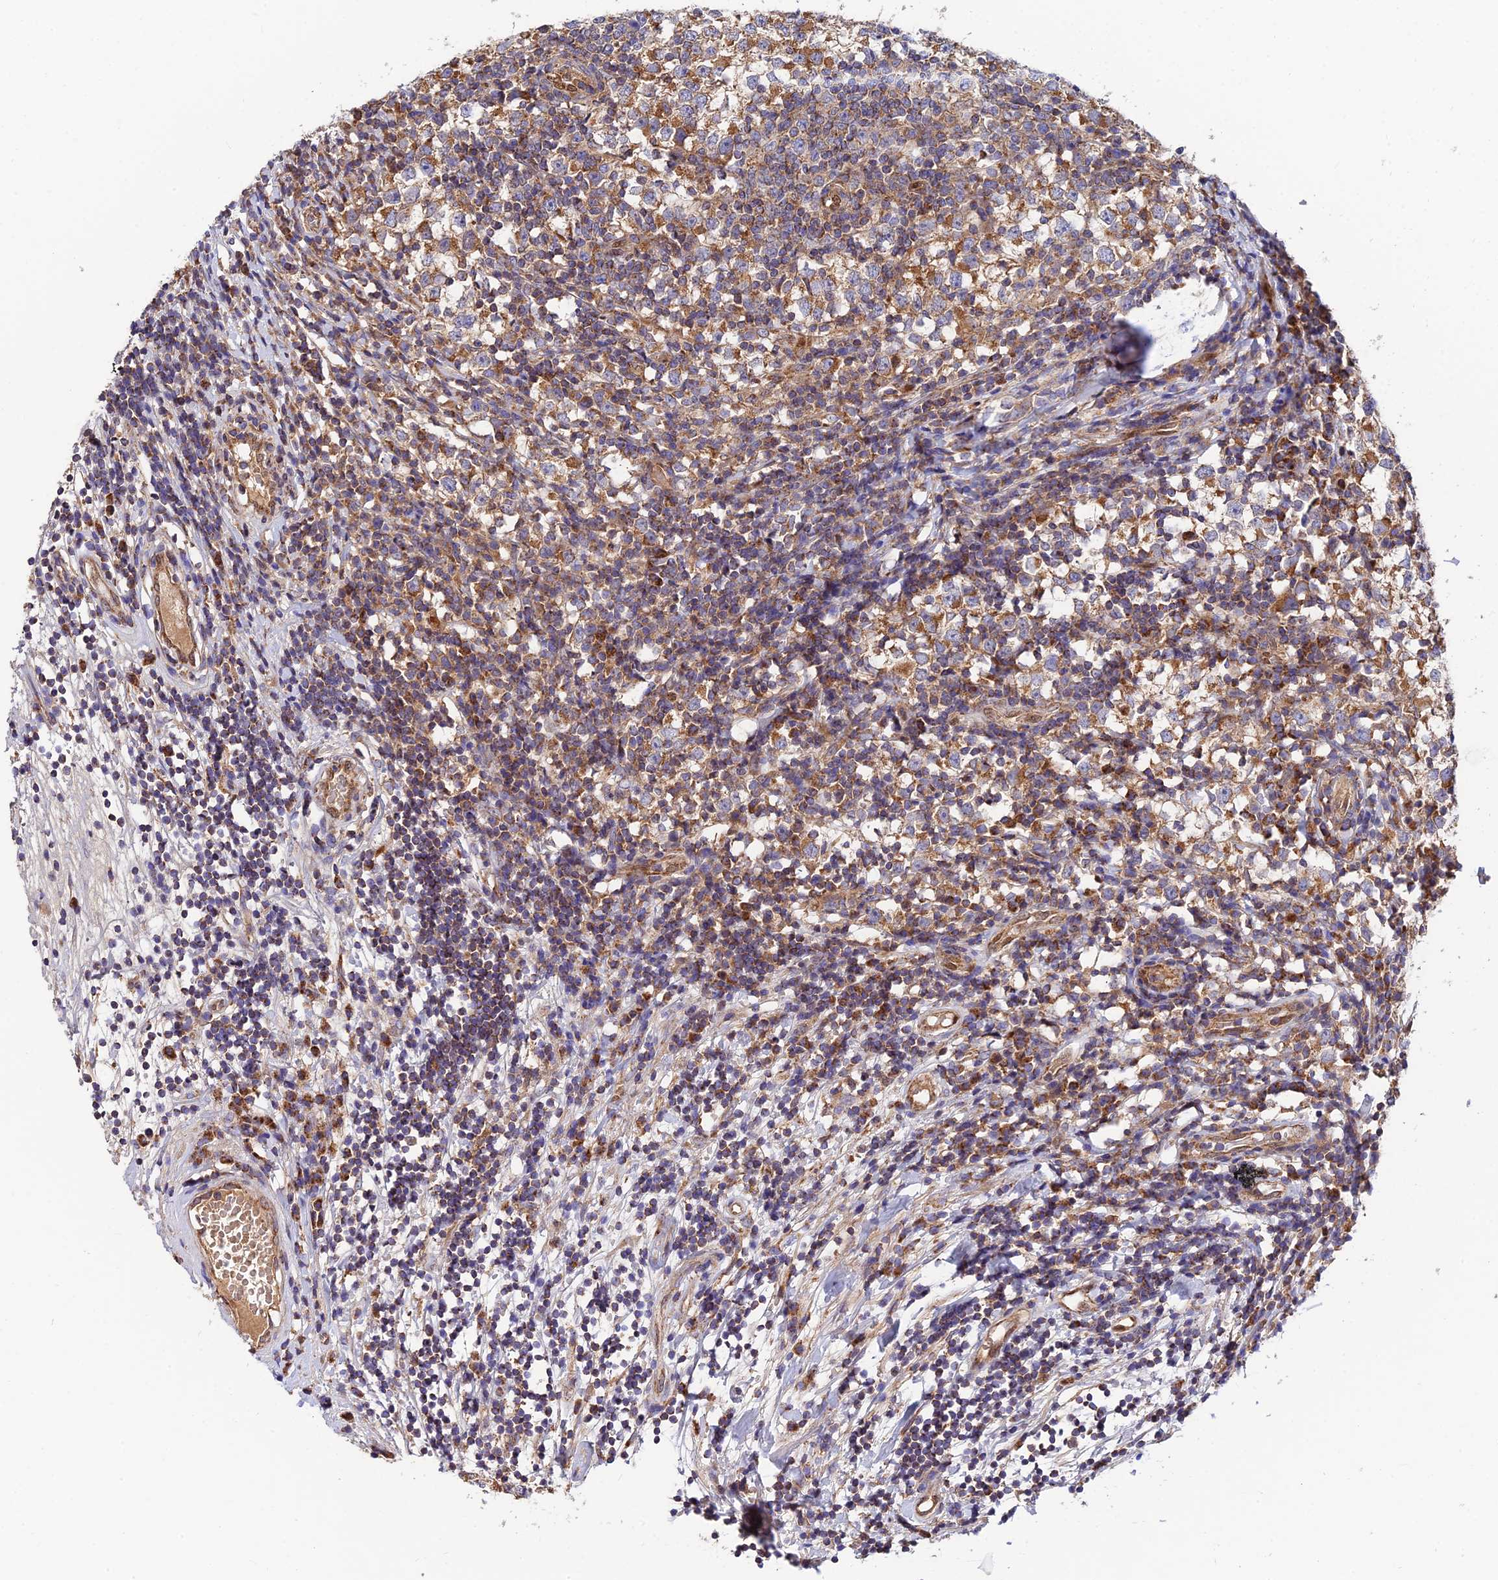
{"staining": {"intensity": "moderate", "quantity": ">75%", "location": "cytoplasmic/membranous"}, "tissue": "testis cancer", "cell_type": "Tumor cells", "image_type": "cancer", "snomed": [{"axis": "morphology", "description": "Seminoma, NOS"}, {"axis": "topography", "description": "Testis"}], "caption": "An image of human testis cancer stained for a protein displays moderate cytoplasmic/membranous brown staining in tumor cells. (DAB = brown stain, brightfield microscopy at high magnification).", "gene": "PODNL1", "patient": {"sex": "male", "age": 65}}